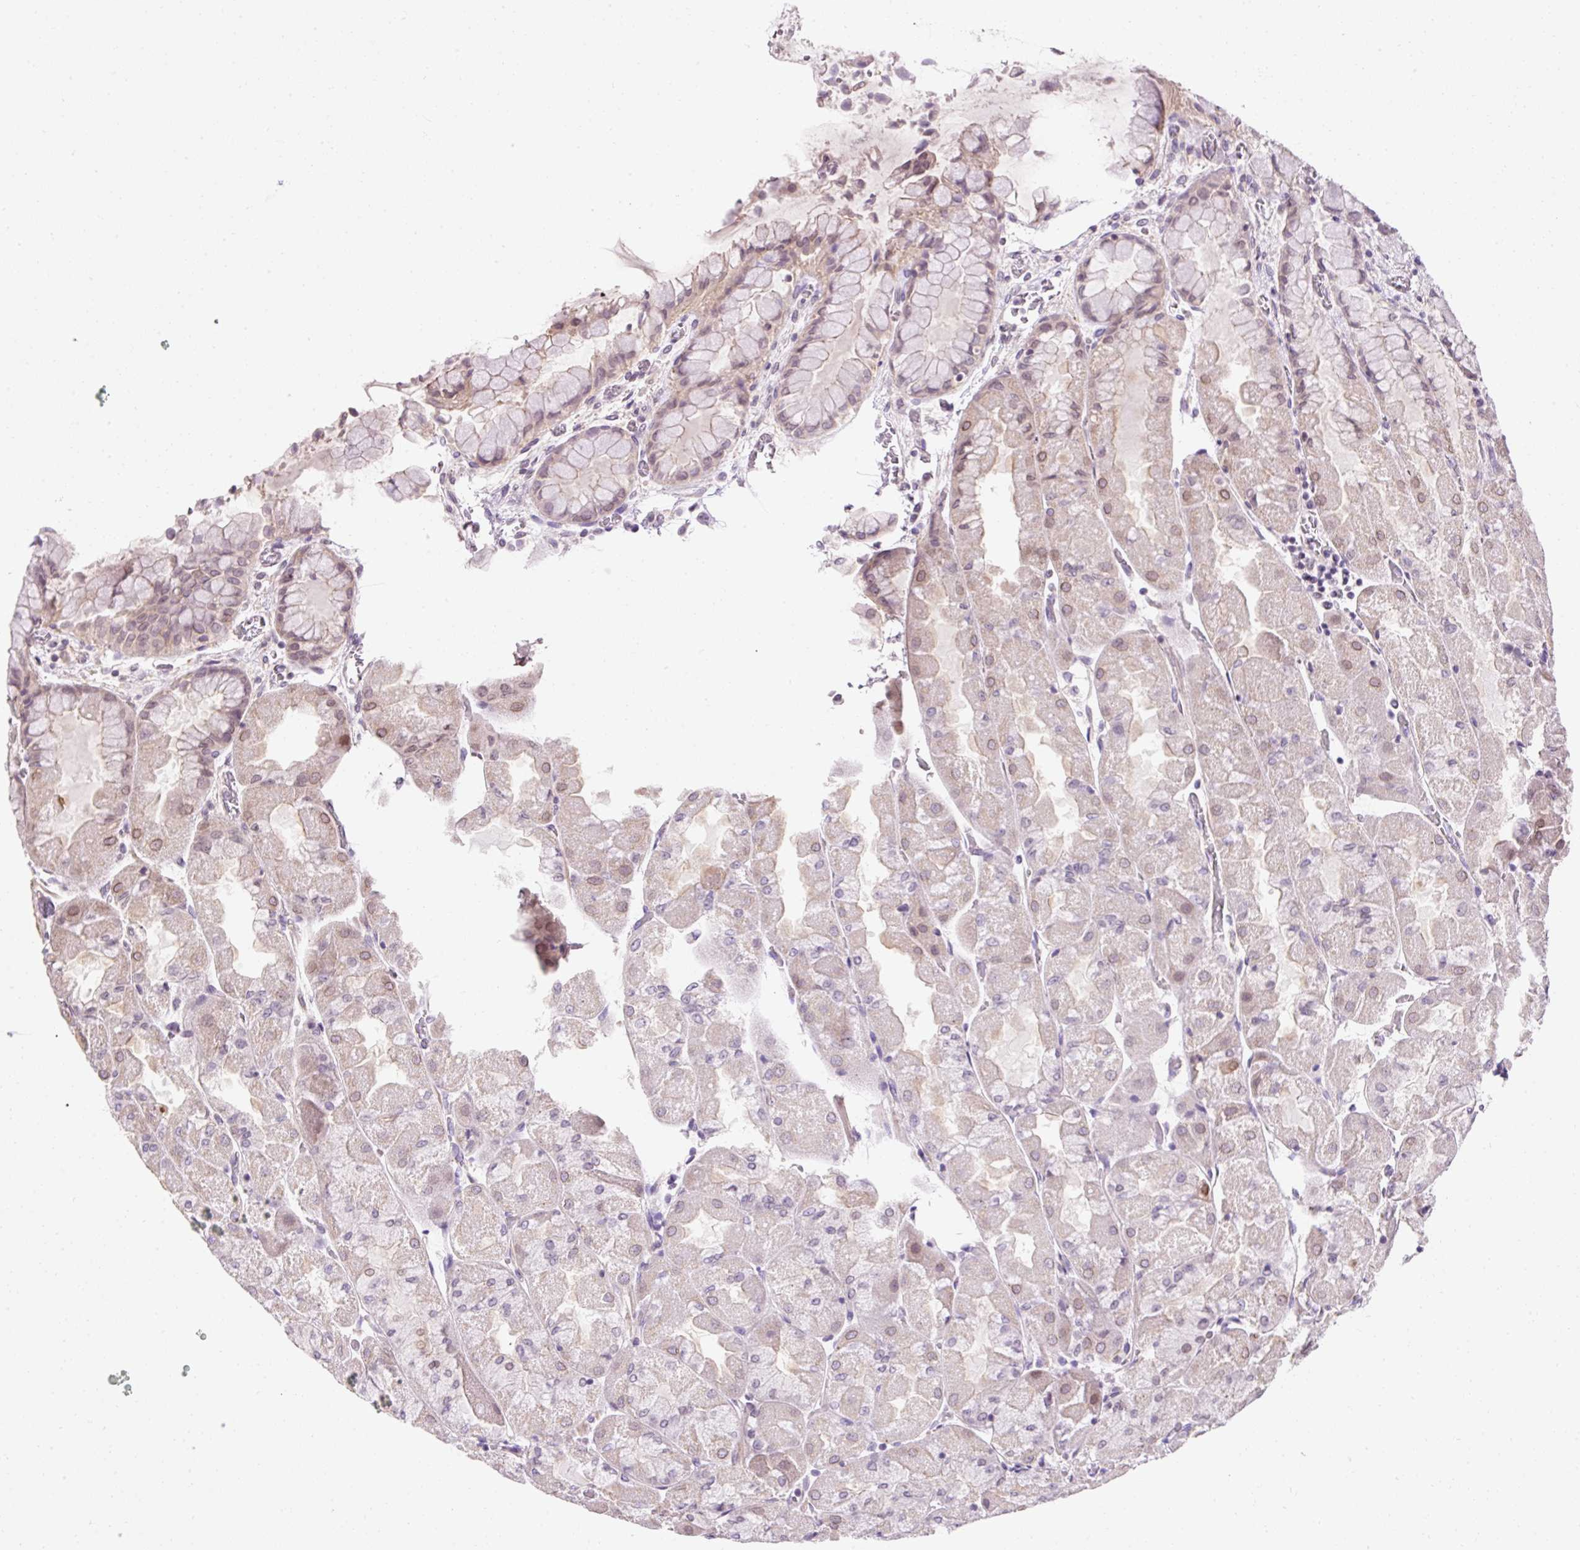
{"staining": {"intensity": "moderate", "quantity": "25%-75%", "location": "cytoplasmic/membranous,nuclear"}, "tissue": "stomach", "cell_type": "Glandular cells", "image_type": "normal", "snomed": [{"axis": "morphology", "description": "Normal tissue, NOS"}, {"axis": "topography", "description": "Stomach"}], "caption": "Brown immunohistochemical staining in normal stomach exhibits moderate cytoplasmic/membranous,nuclear positivity in about 25%-75% of glandular cells. The protein of interest is shown in brown color, while the nuclei are stained blue.", "gene": "ZNF610", "patient": {"sex": "female", "age": 61}}